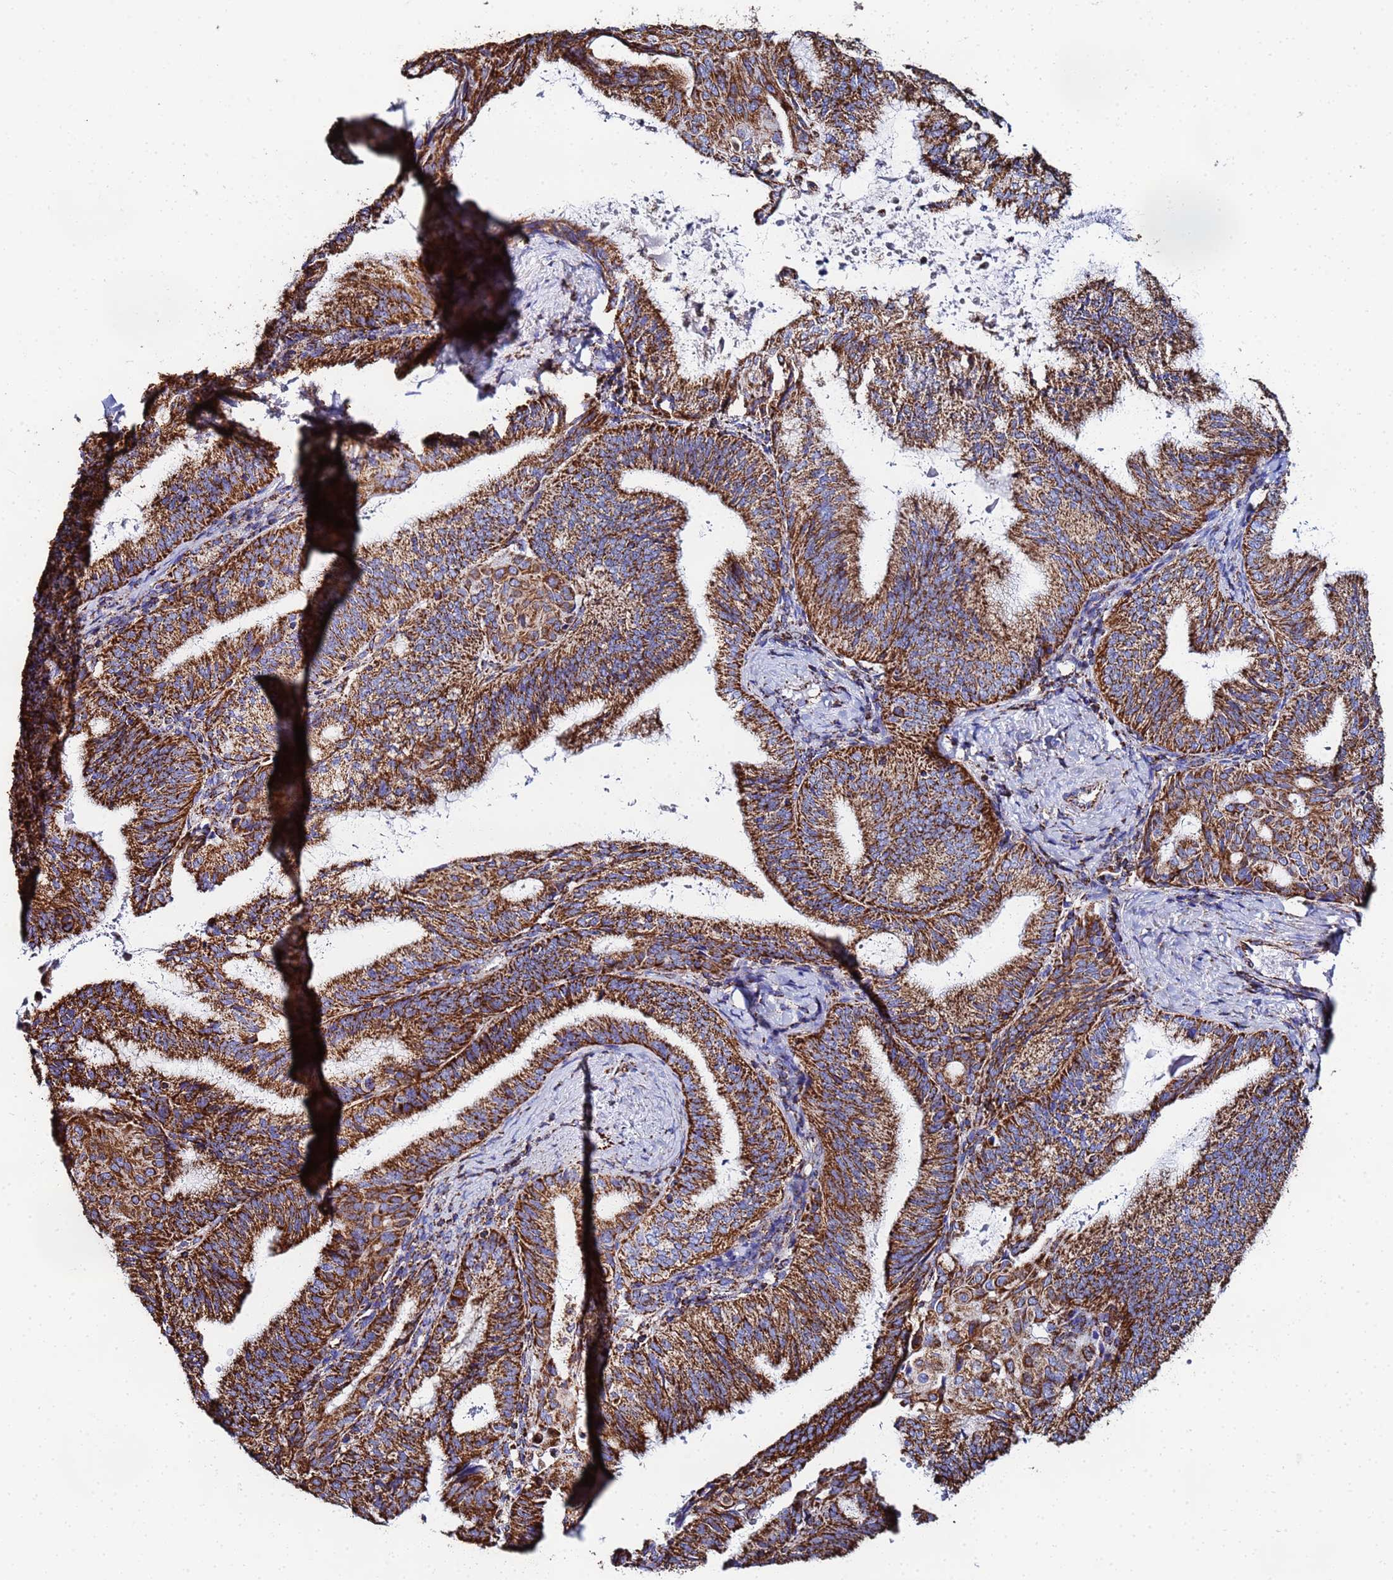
{"staining": {"intensity": "strong", "quantity": ">75%", "location": "cytoplasmic/membranous"}, "tissue": "endometrial cancer", "cell_type": "Tumor cells", "image_type": "cancer", "snomed": [{"axis": "morphology", "description": "Adenocarcinoma, NOS"}, {"axis": "topography", "description": "Endometrium"}], "caption": "A photomicrograph of human endometrial cancer stained for a protein exhibits strong cytoplasmic/membranous brown staining in tumor cells.", "gene": "GLUD1", "patient": {"sex": "female", "age": 49}}